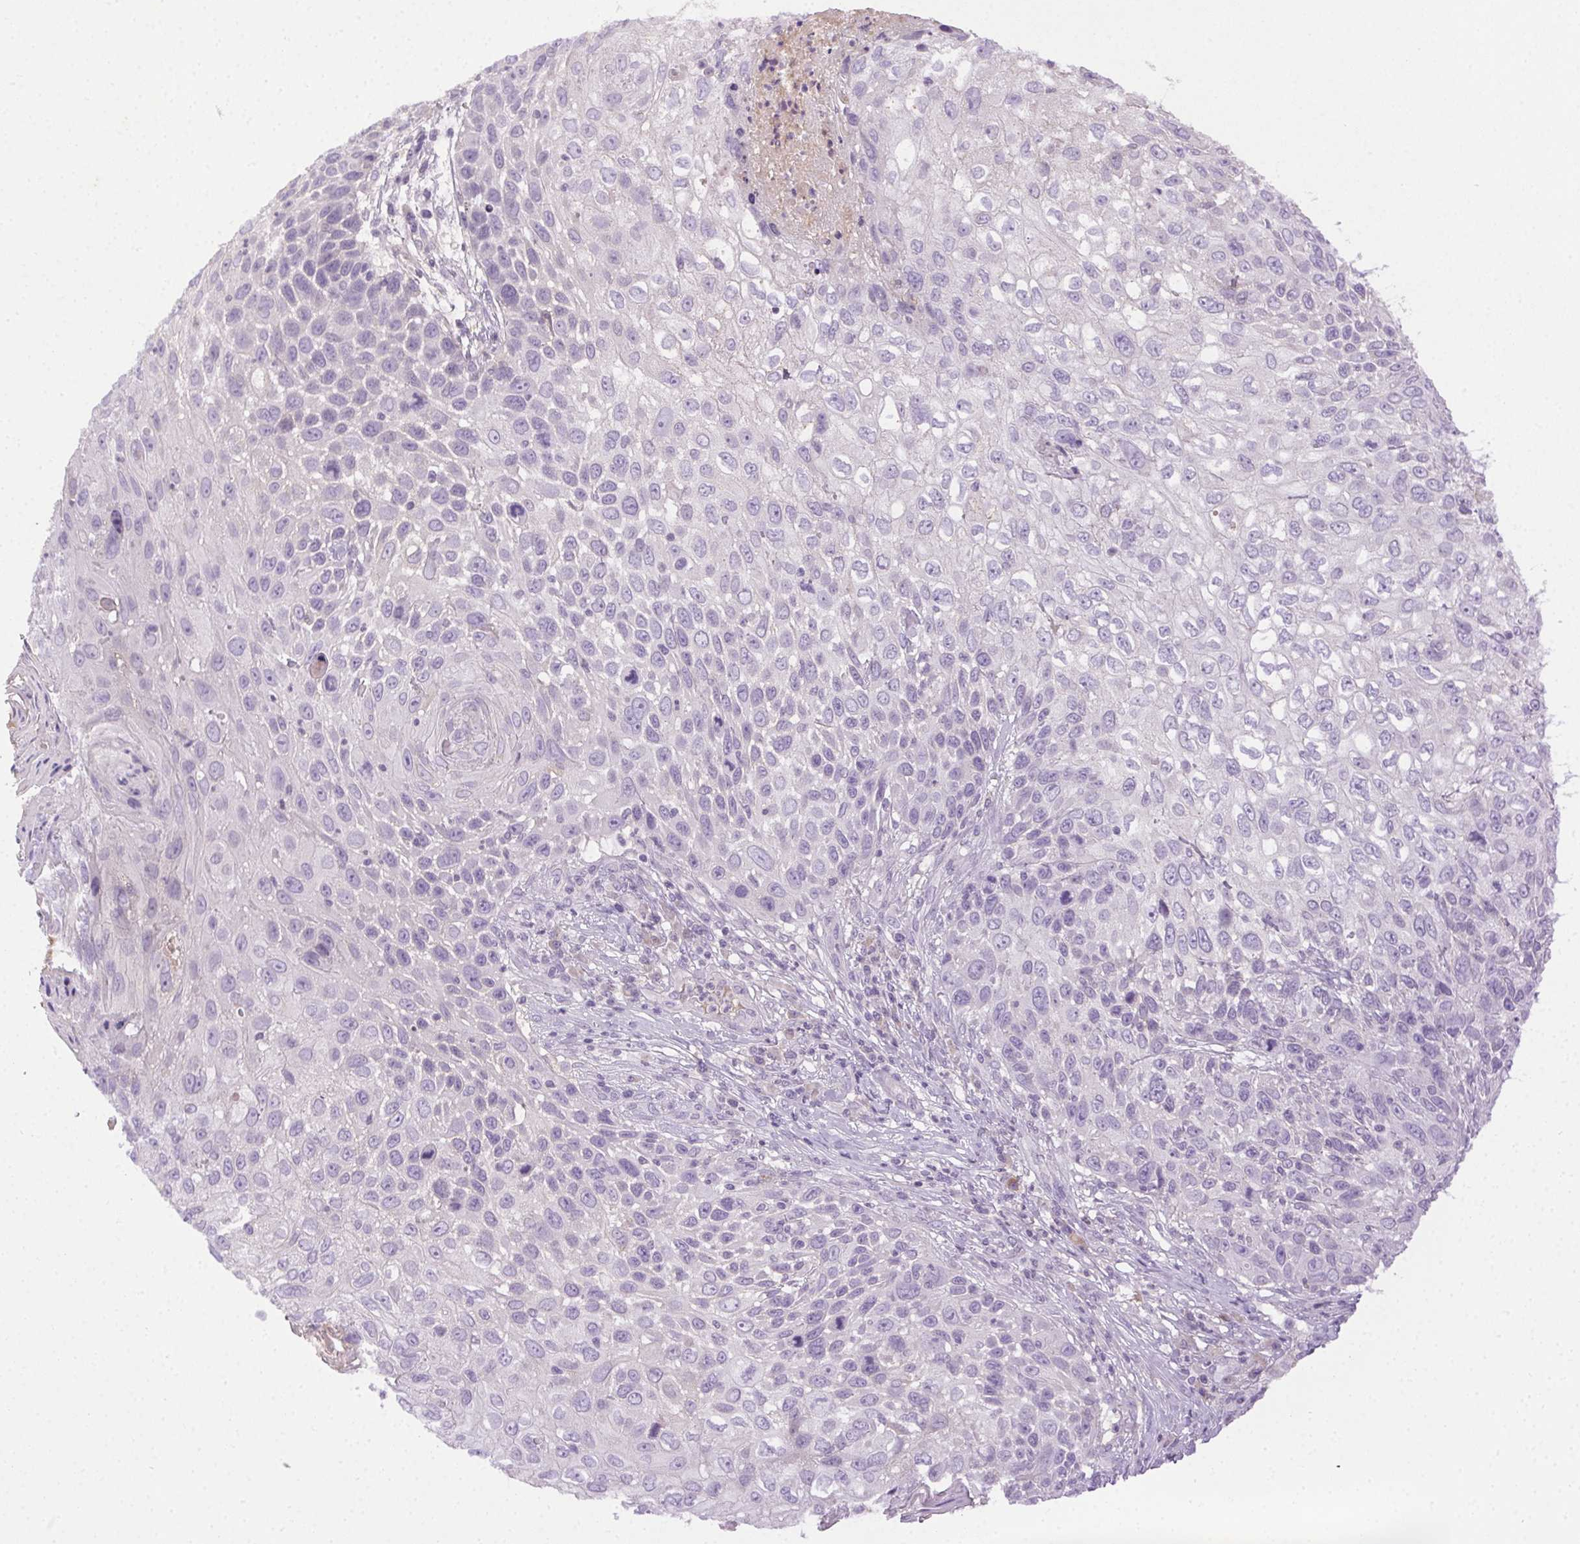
{"staining": {"intensity": "negative", "quantity": "none", "location": "none"}, "tissue": "skin cancer", "cell_type": "Tumor cells", "image_type": "cancer", "snomed": [{"axis": "morphology", "description": "Squamous cell carcinoma, NOS"}, {"axis": "topography", "description": "Skin"}], "caption": "This histopathology image is of skin cancer stained with IHC to label a protein in brown with the nuclei are counter-stained blue. There is no positivity in tumor cells.", "gene": "BPIFB2", "patient": {"sex": "male", "age": 92}}